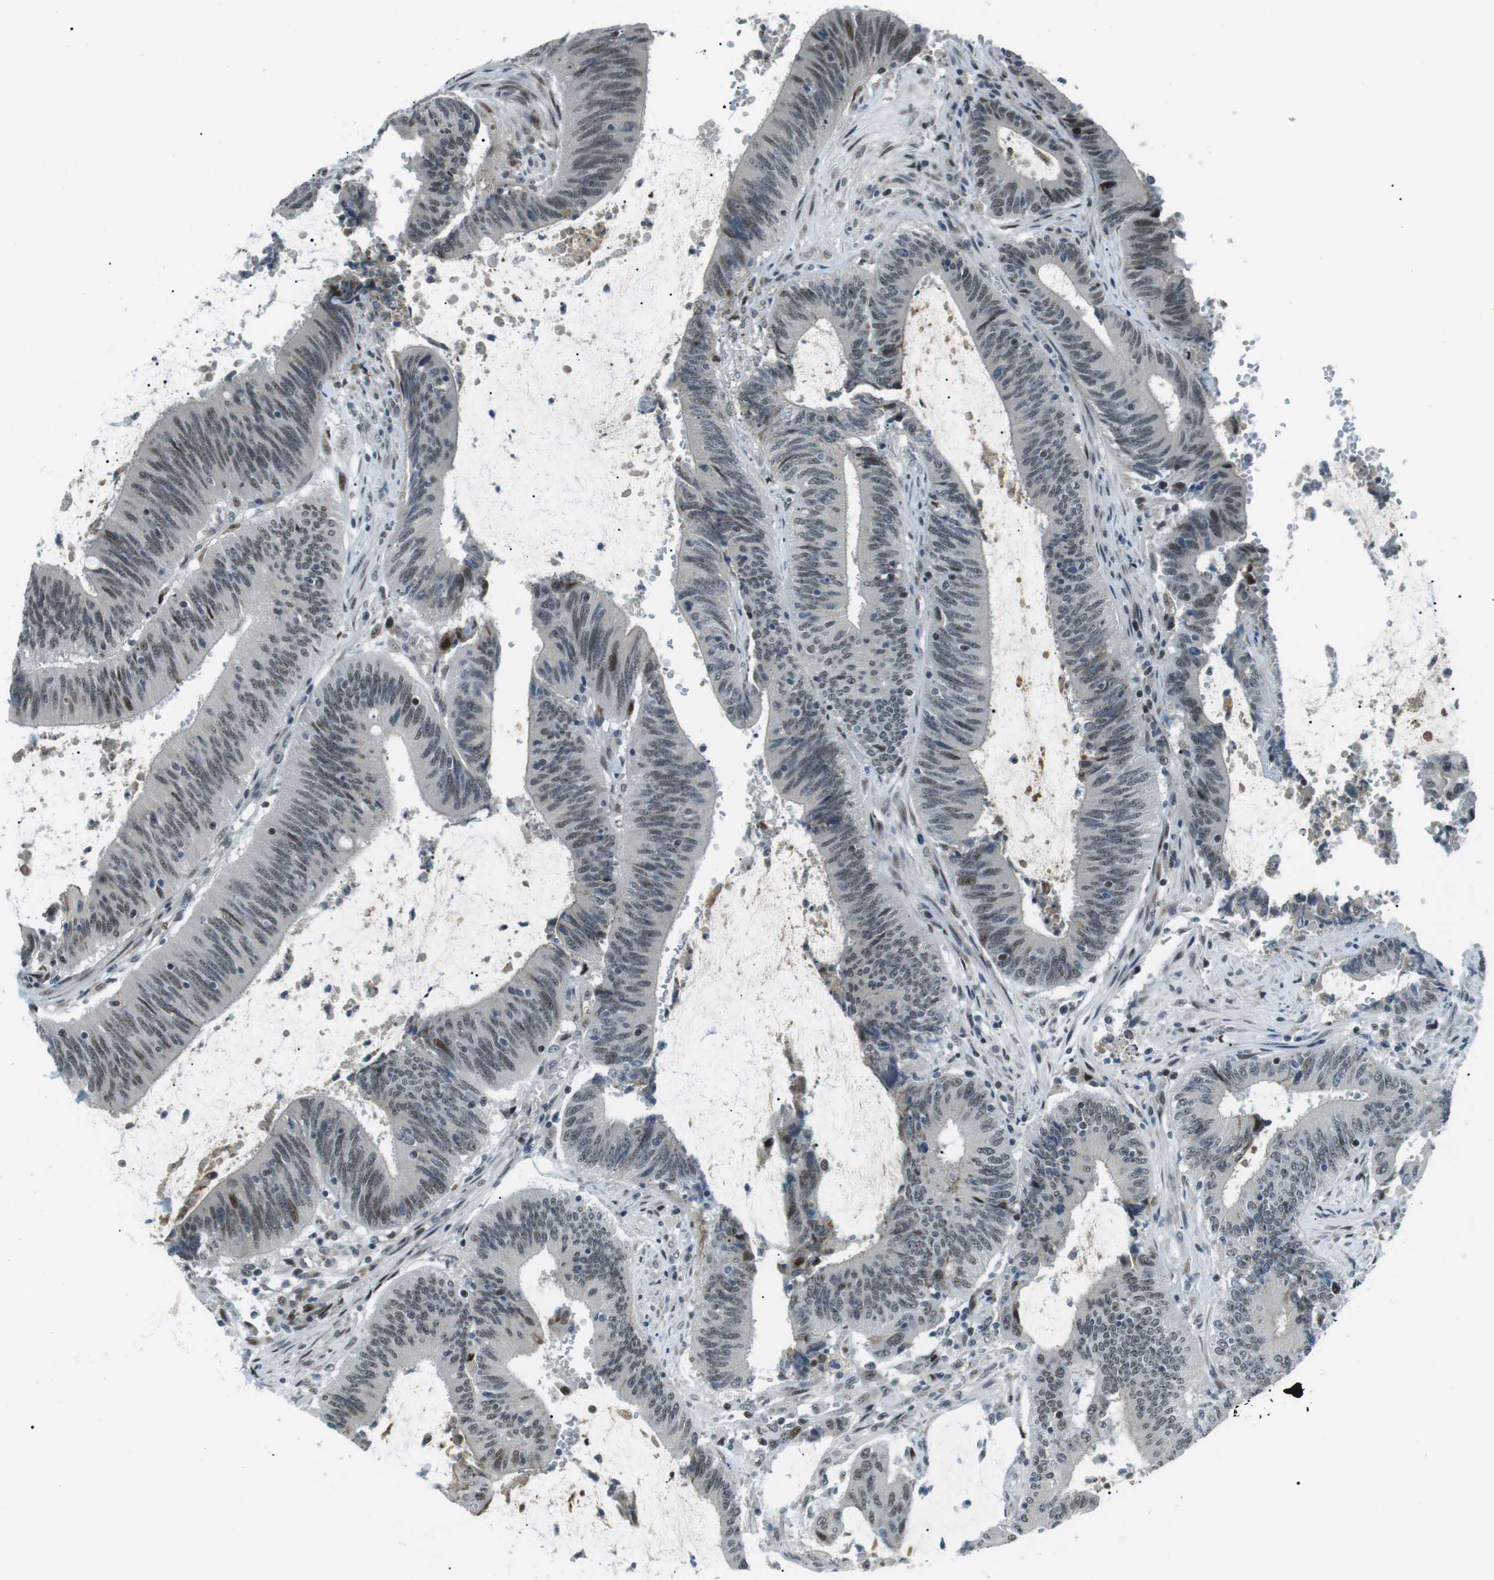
{"staining": {"intensity": "moderate", "quantity": "25%-75%", "location": "nuclear"}, "tissue": "colorectal cancer", "cell_type": "Tumor cells", "image_type": "cancer", "snomed": [{"axis": "morphology", "description": "Normal tissue, NOS"}, {"axis": "morphology", "description": "Adenocarcinoma, NOS"}, {"axis": "topography", "description": "Rectum"}], "caption": "Colorectal cancer was stained to show a protein in brown. There is medium levels of moderate nuclear positivity in about 25%-75% of tumor cells.", "gene": "PJA1", "patient": {"sex": "female", "age": 66}}